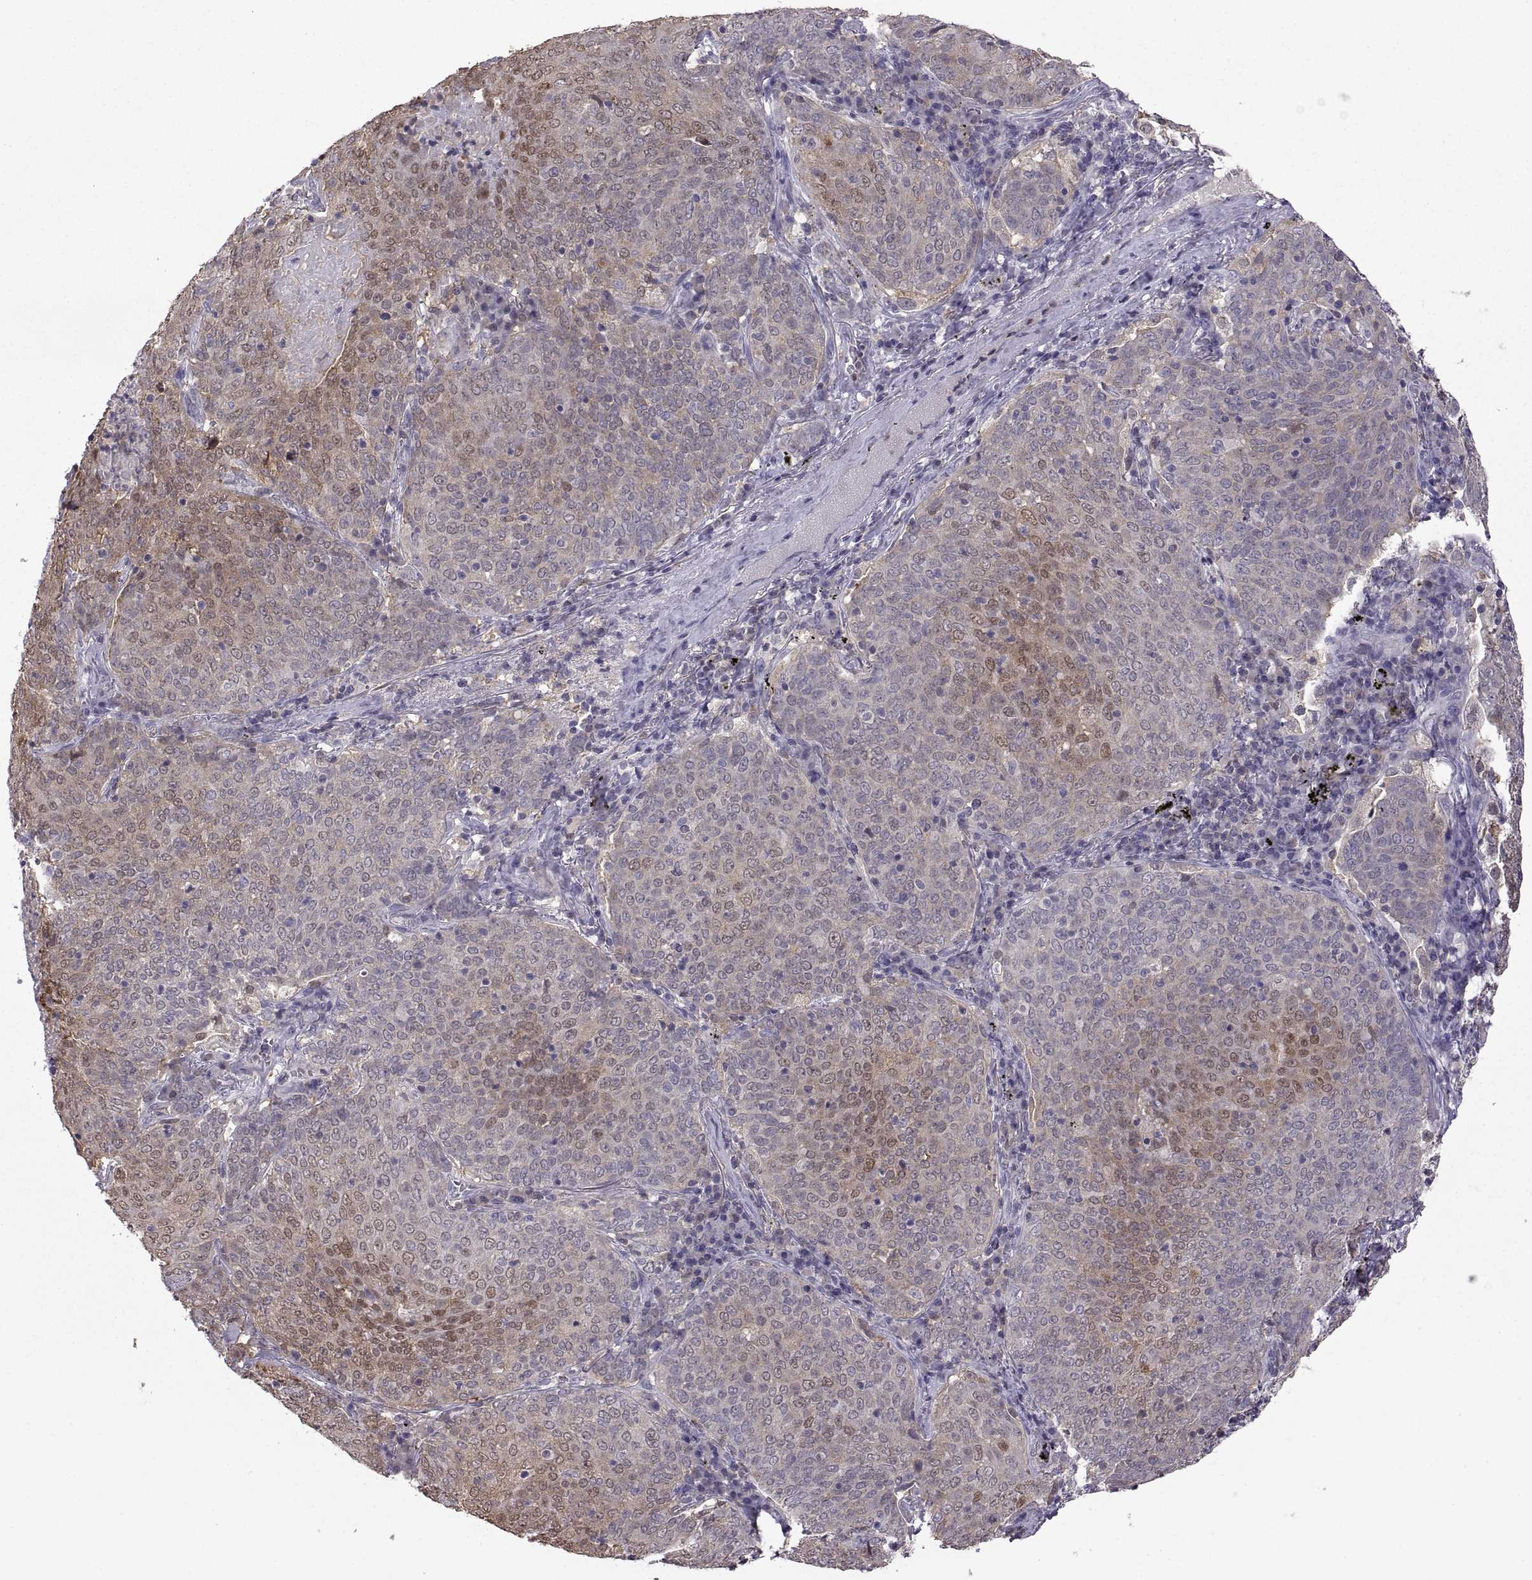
{"staining": {"intensity": "weak", "quantity": "25%-75%", "location": "cytoplasmic/membranous"}, "tissue": "lung cancer", "cell_type": "Tumor cells", "image_type": "cancer", "snomed": [{"axis": "morphology", "description": "Squamous cell carcinoma, NOS"}, {"axis": "topography", "description": "Lung"}], "caption": "Immunohistochemical staining of human squamous cell carcinoma (lung) displays low levels of weak cytoplasmic/membranous staining in about 25%-75% of tumor cells. (DAB = brown stain, brightfield microscopy at high magnification).", "gene": "FGF9", "patient": {"sex": "male", "age": 82}}